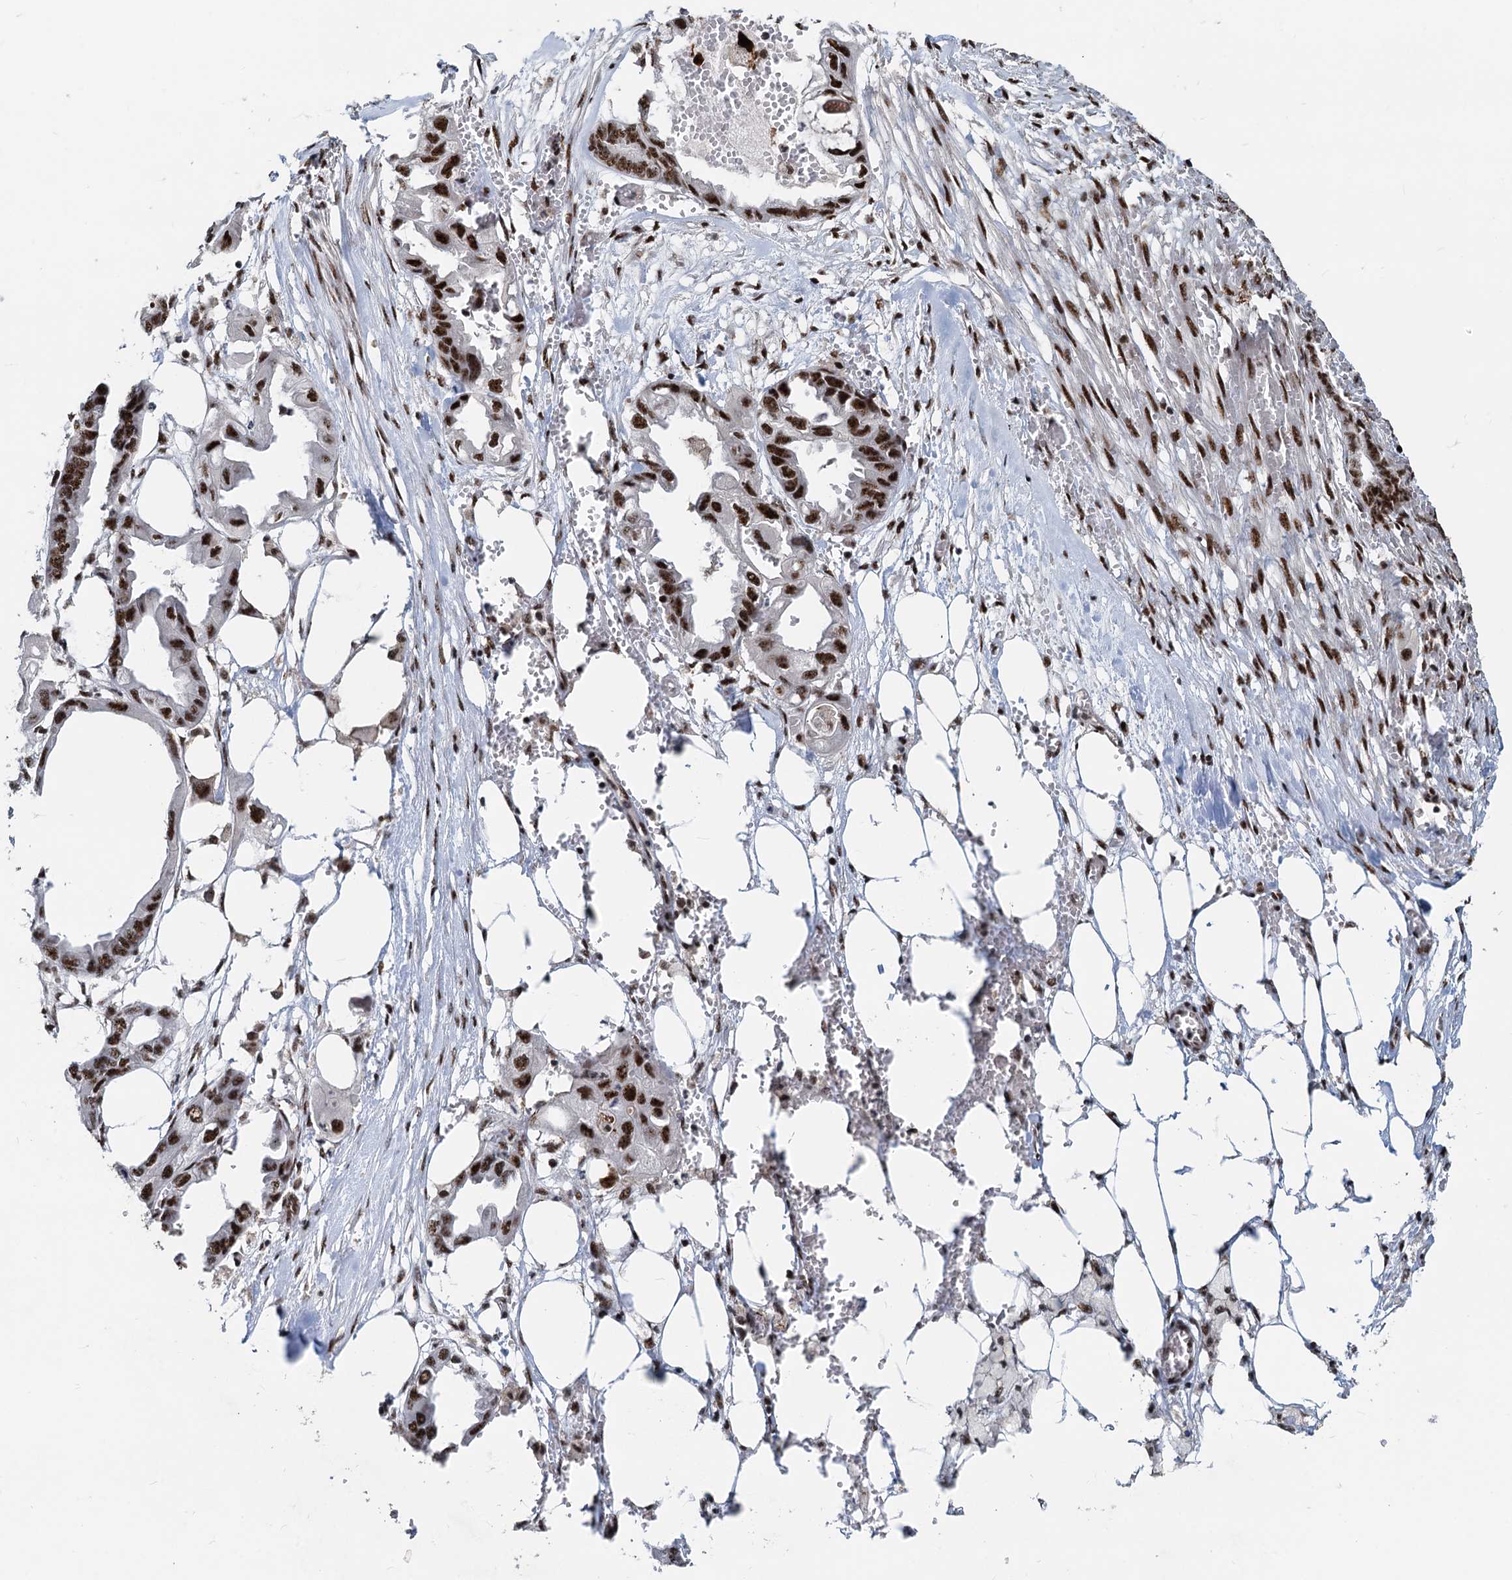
{"staining": {"intensity": "strong", "quantity": ">75%", "location": "nuclear"}, "tissue": "endometrial cancer", "cell_type": "Tumor cells", "image_type": "cancer", "snomed": [{"axis": "morphology", "description": "Adenocarcinoma, NOS"}, {"axis": "morphology", "description": "Adenocarcinoma, metastatic, NOS"}, {"axis": "topography", "description": "Adipose tissue"}, {"axis": "topography", "description": "Endometrium"}], "caption": "Strong nuclear expression for a protein is seen in approximately >75% of tumor cells of endometrial cancer using immunohistochemistry.", "gene": "RBM26", "patient": {"sex": "female", "age": 67}}